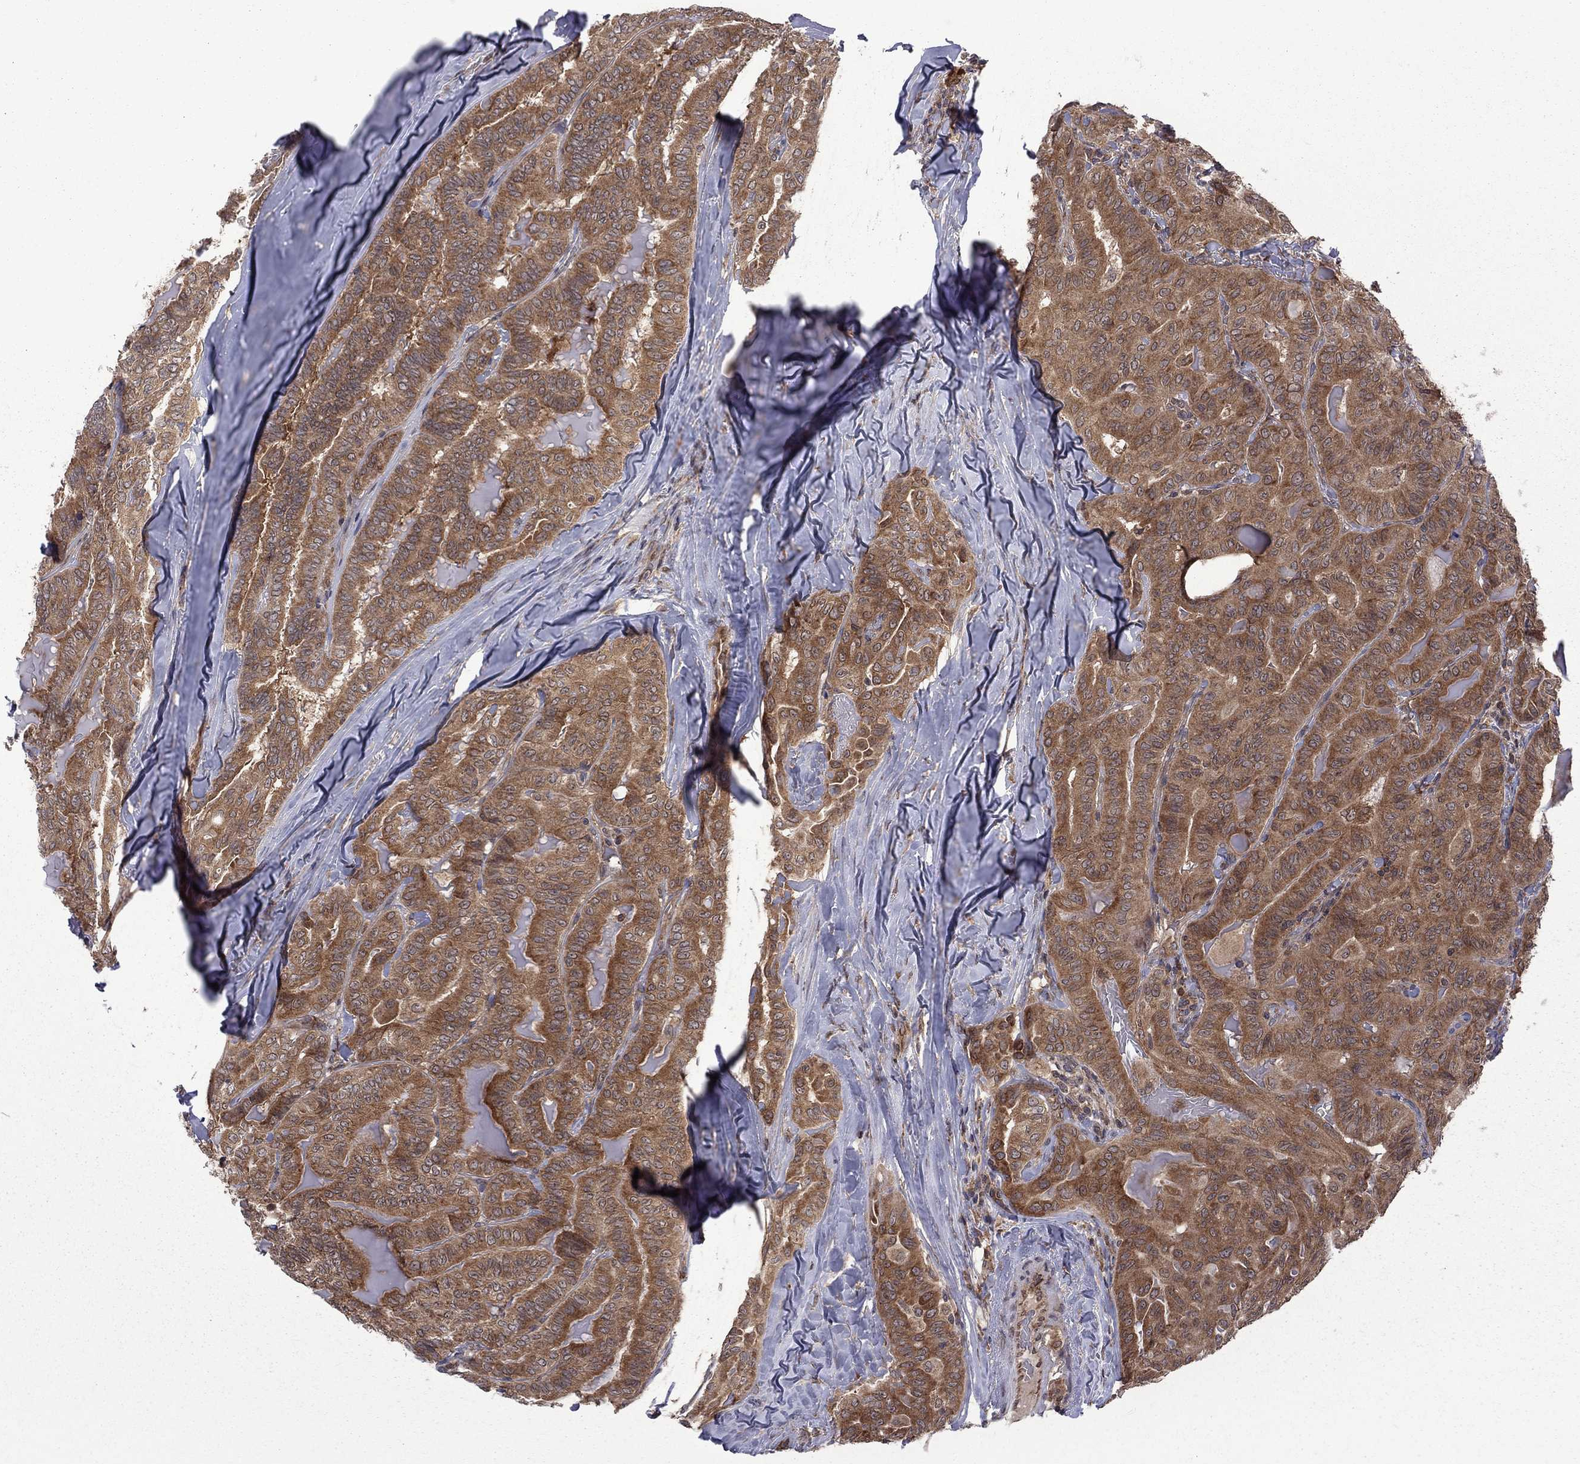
{"staining": {"intensity": "moderate", "quantity": ">75%", "location": "cytoplasmic/membranous"}, "tissue": "thyroid cancer", "cell_type": "Tumor cells", "image_type": "cancer", "snomed": [{"axis": "morphology", "description": "Papillary adenocarcinoma, NOS"}, {"axis": "topography", "description": "Thyroid gland"}], "caption": "The micrograph displays staining of thyroid papillary adenocarcinoma, revealing moderate cytoplasmic/membranous protein positivity (brown color) within tumor cells.", "gene": "NAA50", "patient": {"sex": "female", "age": 68}}